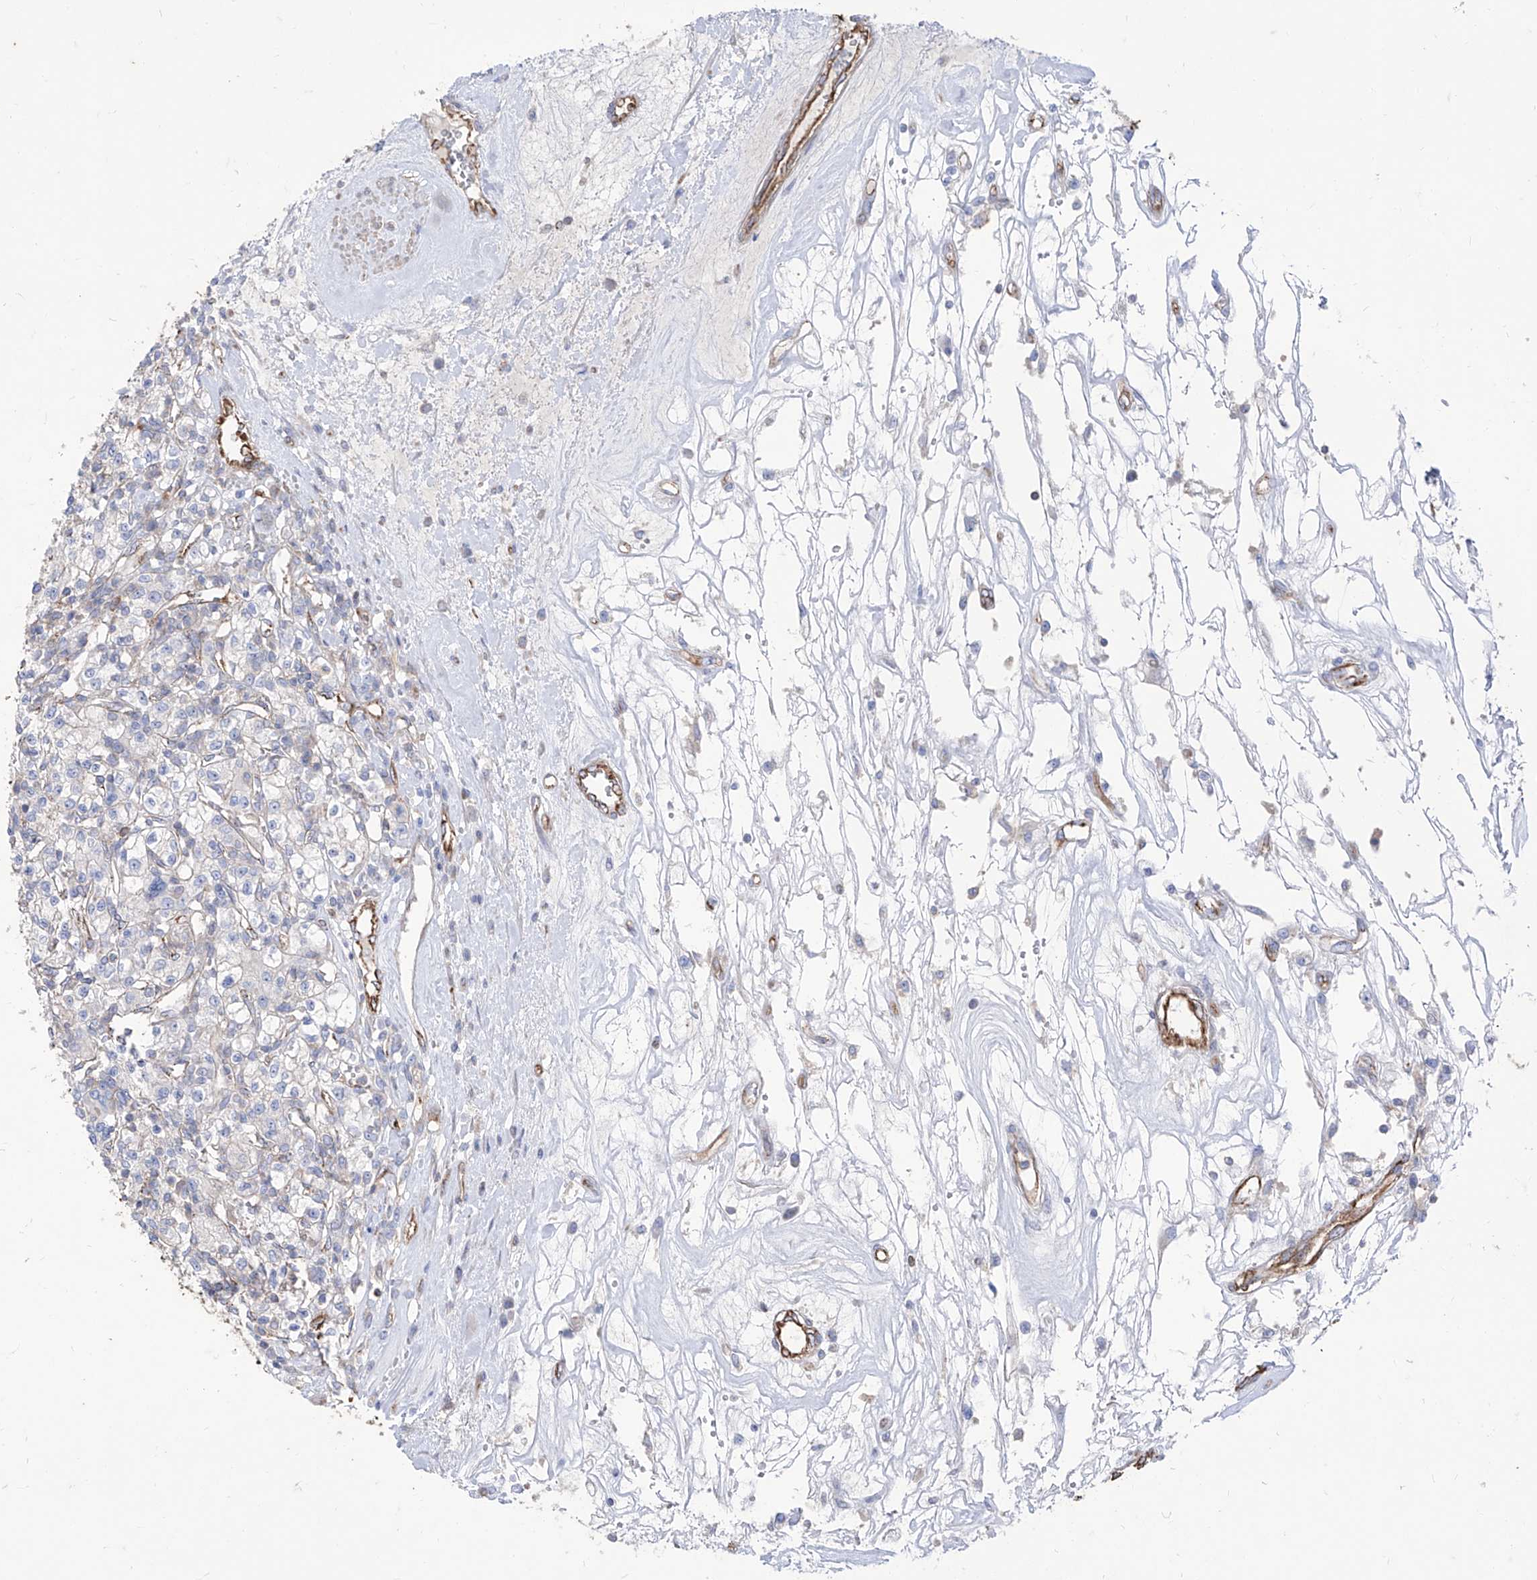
{"staining": {"intensity": "negative", "quantity": "none", "location": "none"}, "tissue": "renal cancer", "cell_type": "Tumor cells", "image_type": "cancer", "snomed": [{"axis": "morphology", "description": "Adenocarcinoma, NOS"}, {"axis": "topography", "description": "Kidney"}], "caption": "DAB immunohistochemical staining of human renal adenocarcinoma reveals no significant expression in tumor cells.", "gene": "C1orf74", "patient": {"sex": "female", "age": 59}}